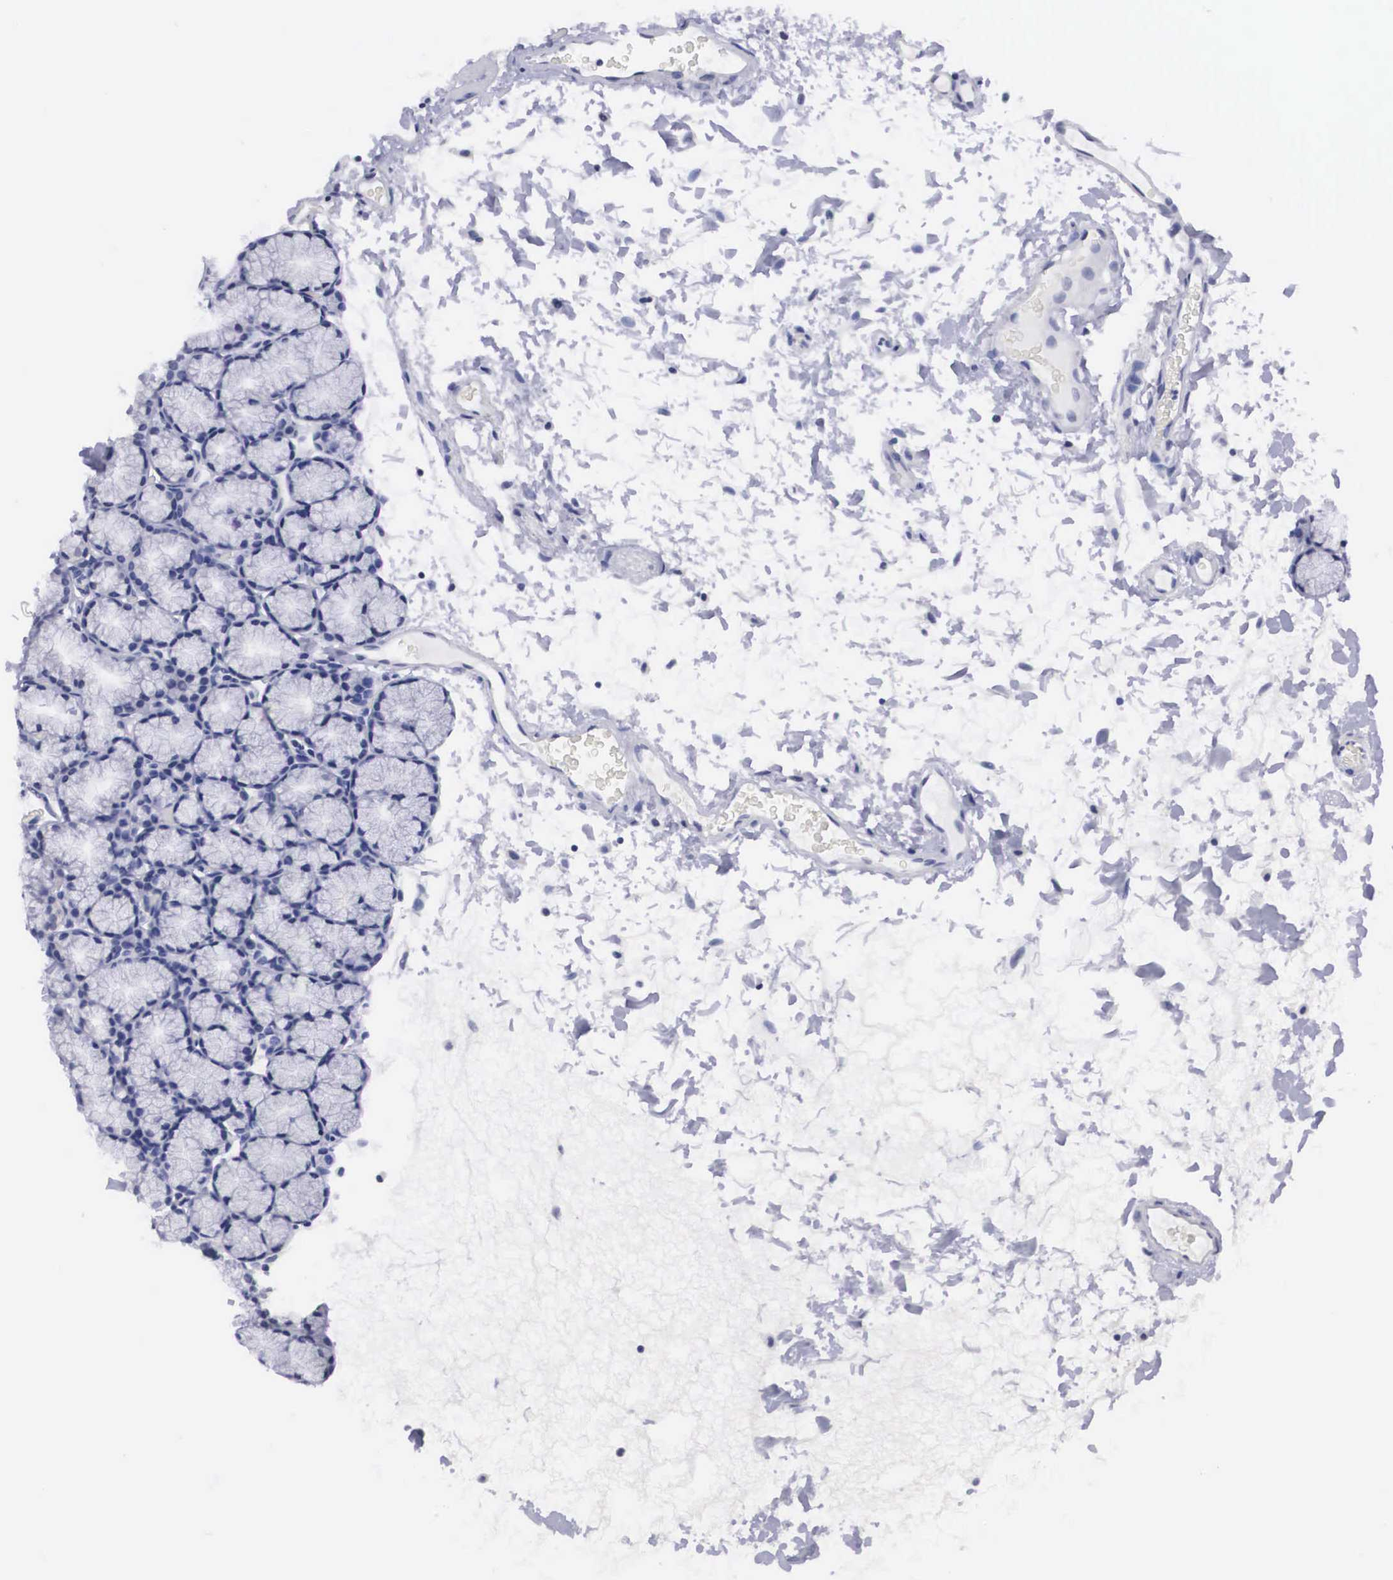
{"staining": {"intensity": "negative", "quantity": "none", "location": "none"}, "tissue": "duodenum", "cell_type": "Glandular cells", "image_type": "normal", "snomed": [{"axis": "morphology", "description": "Normal tissue, NOS"}, {"axis": "topography", "description": "Duodenum"}], "caption": "Immunohistochemistry (IHC) image of normal human duodenum stained for a protein (brown), which displays no staining in glandular cells. The staining is performed using DAB brown chromogen with nuclei counter-stained in using hematoxylin.", "gene": "C22orf31", "patient": {"sex": "female", "age": 48}}